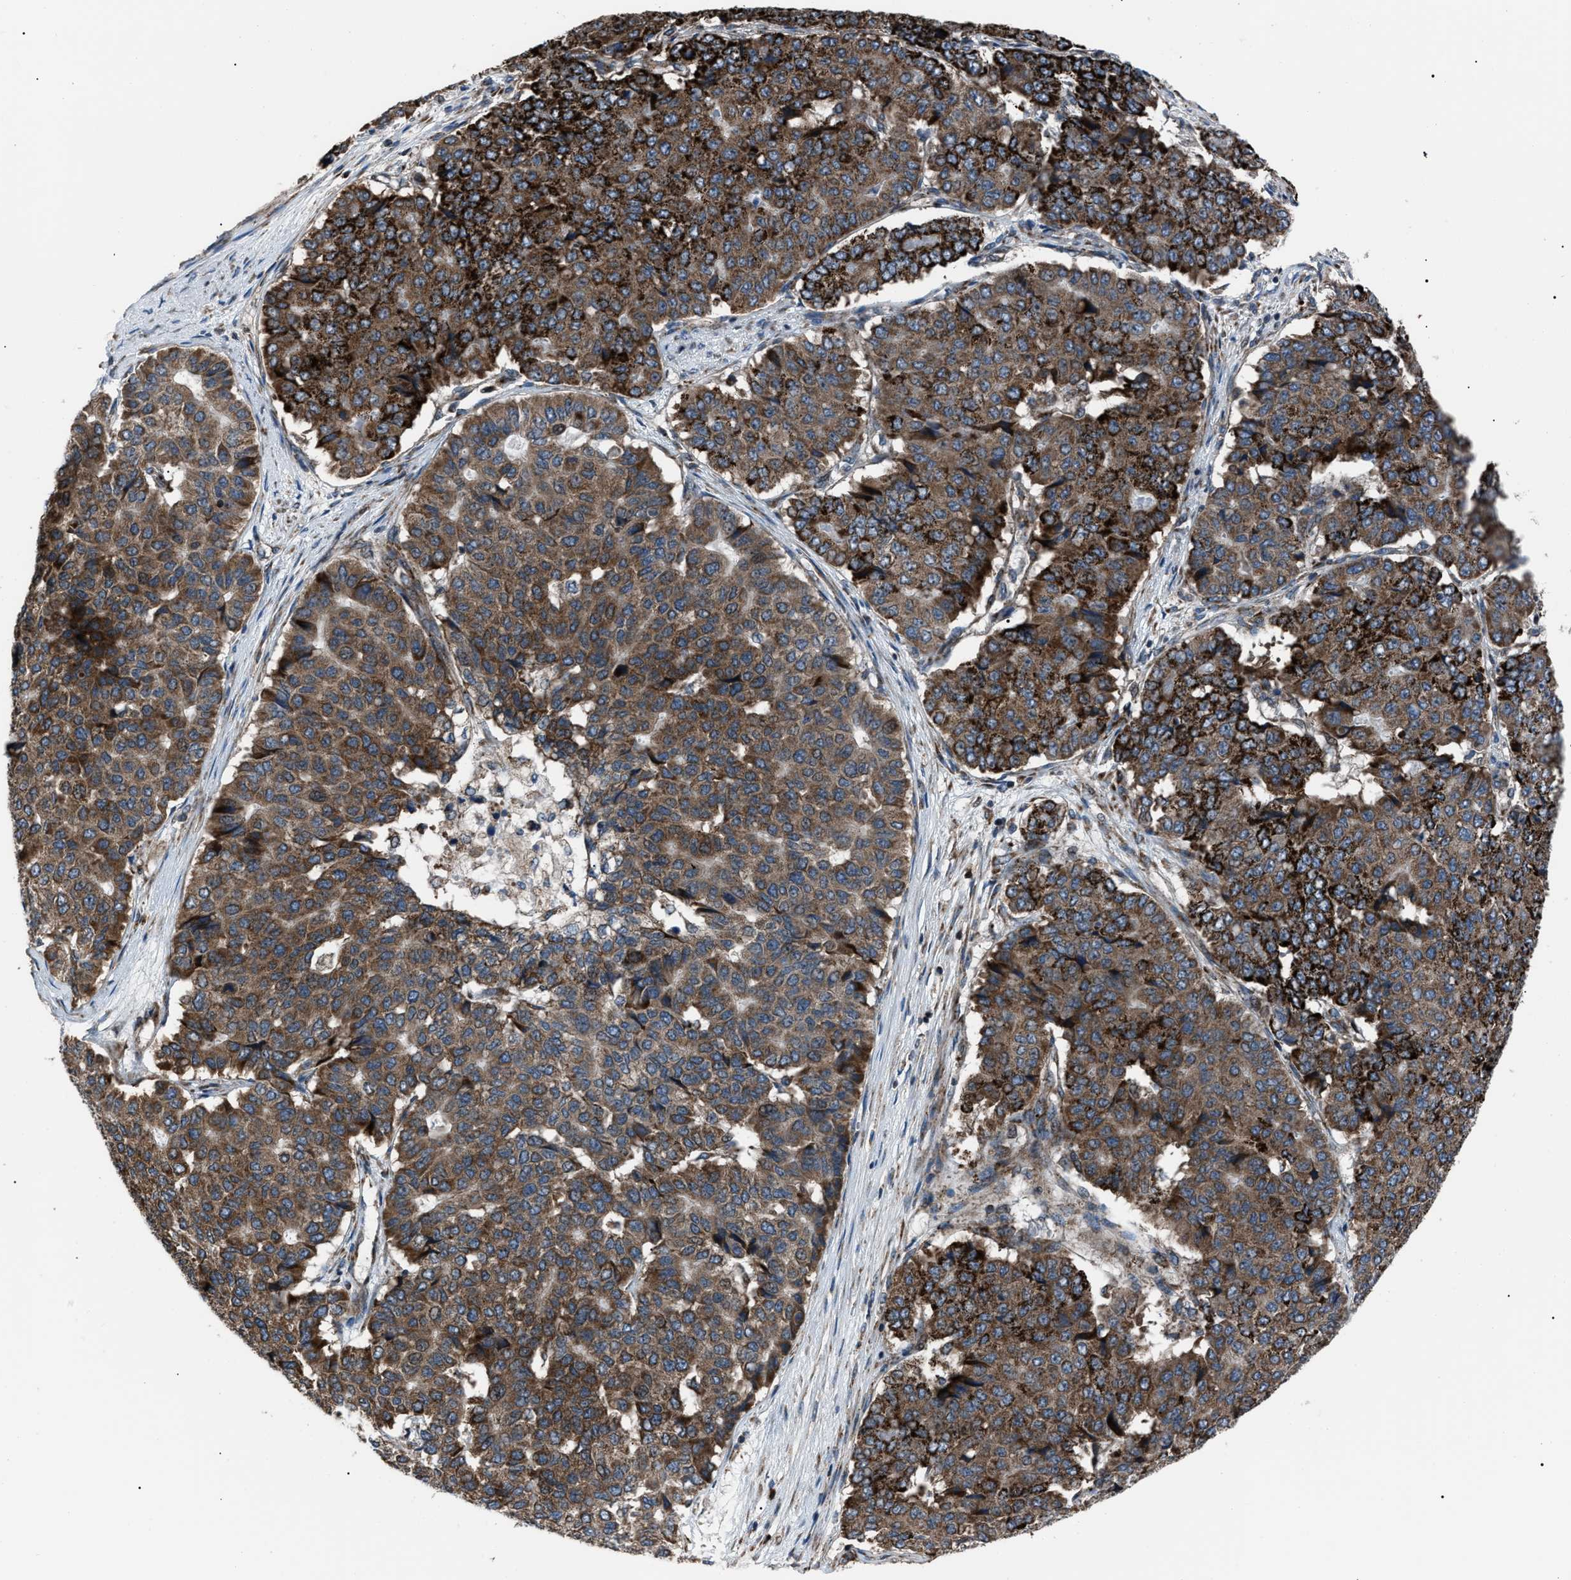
{"staining": {"intensity": "strong", "quantity": ">75%", "location": "cytoplasmic/membranous"}, "tissue": "pancreatic cancer", "cell_type": "Tumor cells", "image_type": "cancer", "snomed": [{"axis": "morphology", "description": "Adenocarcinoma, NOS"}, {"axis": "topography", "description": "Pancreas"}], "caption": "Human pancreatic cancer (adenocarcinoma) stained with a protein marker shows strong staining in tumor cells.", "gene": "AGO2", "patient": {"sex": "male", "age": 50}}